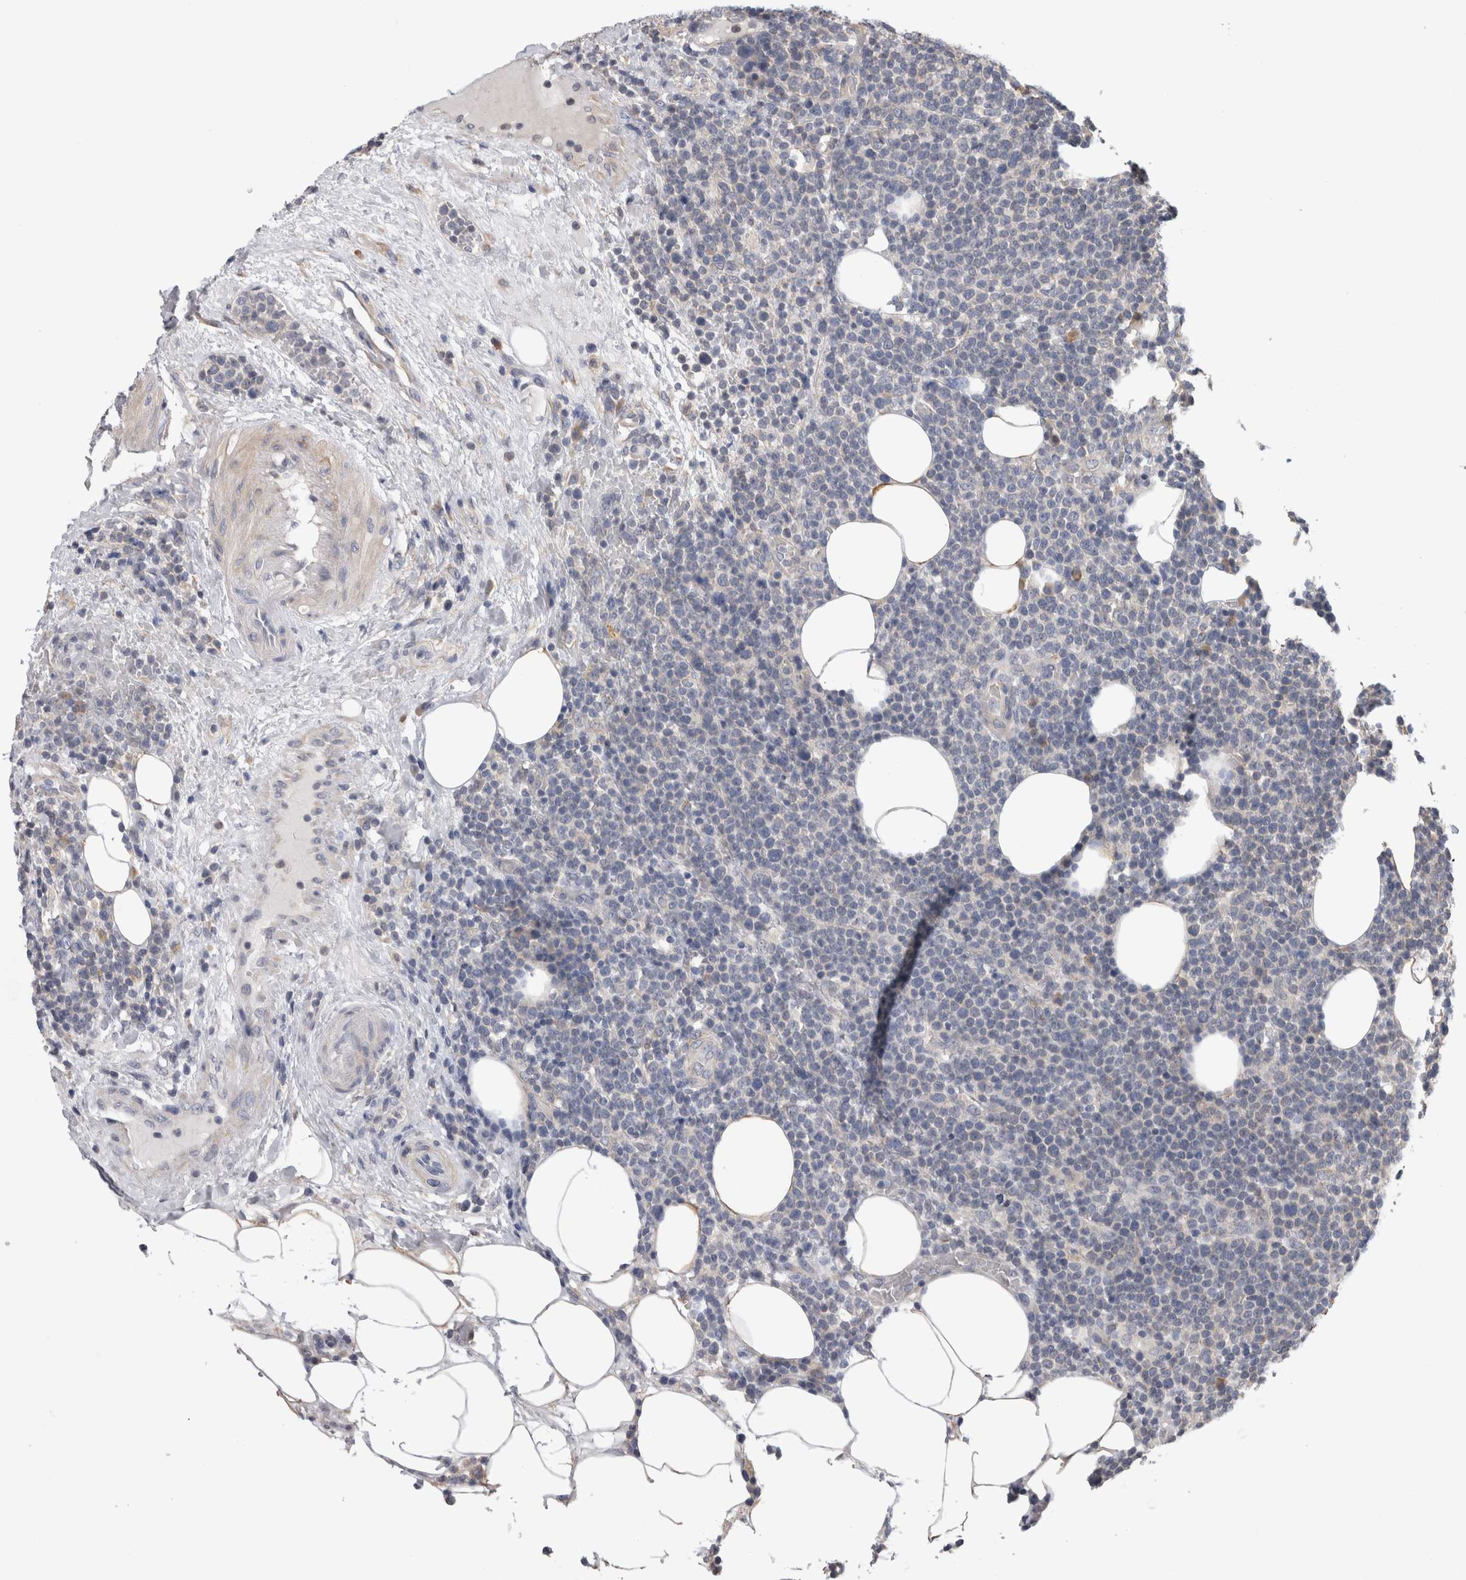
{"staining": {"intensity": "negative", "quantity": "none", "location": "none"}, "tissue": "lymphoma", "cell_type": "Tumor cells", "image_type": "cancer", "snomed": [{"axis": "morphology", "description": "Malignant lymphoma, non-Hodgkin's type, High grade"}, {"axis": "topography", "description": "Lymph node"}], "caption": "Human high-grade malignant lymphoma, non-Hodgkin's type stained for a protein using IHC demonstrates no expression in tumor cells.", "gene": "SMAP2", "patient": {"sex": "male", "age": 61}}